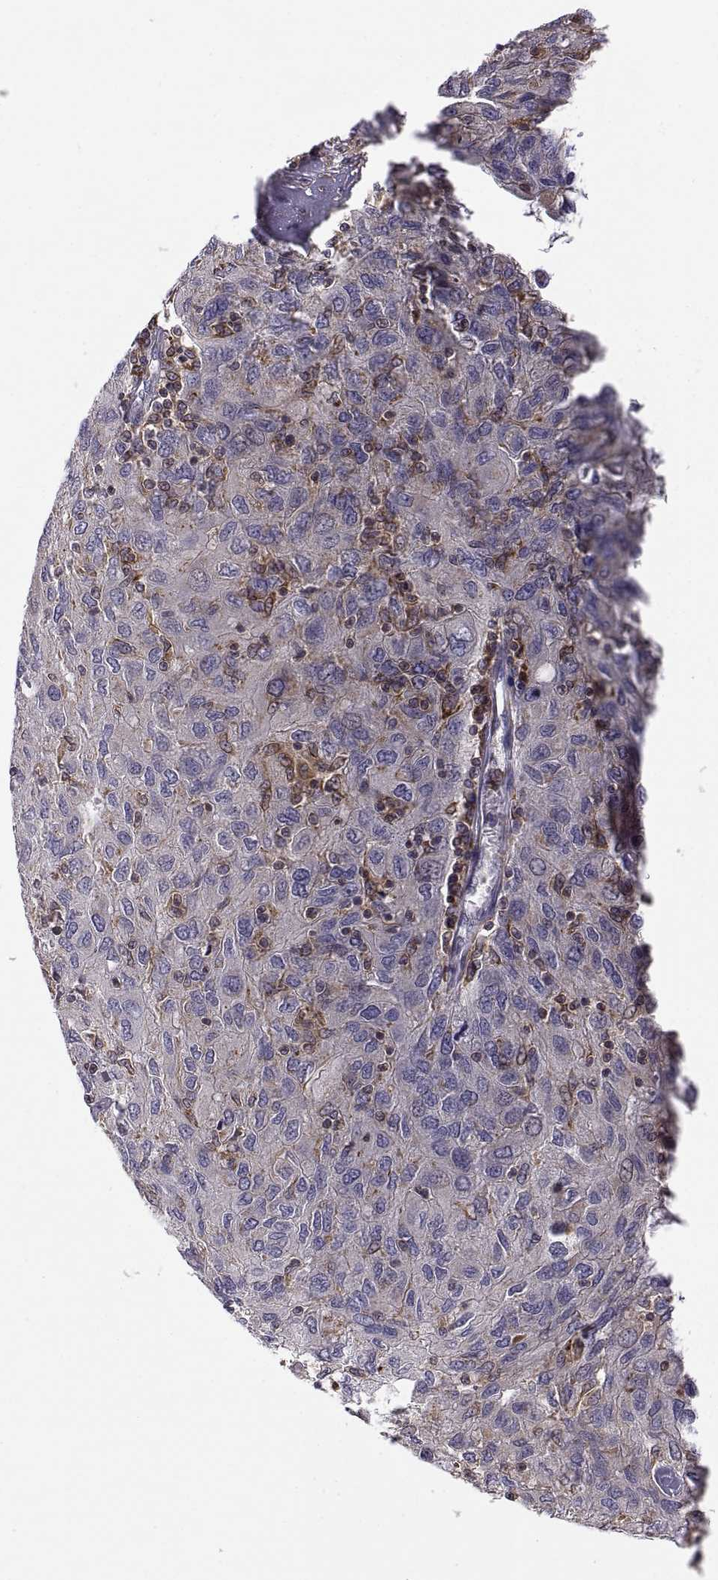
{"staining": {"intensity": "negative", "quantity": "none", "location": "none"}, "tissue": "ovarian cancer", "cell_type": "Tumor cells", "image_type": "cancer", "snomed": [{"axis": "morphology", "description": "Carcinoma, endometroid"}, {"axis": "topography", "description": "Ovary"}], "caption": "DAB (3,3'-diaminobenzidine) immunohistochemical staining of endometroid carcinoma (ovarian) reveals no significant expression in tumor cells.", "gene": "ACAP1", "patient": {"sex": "female", "age": 50}}